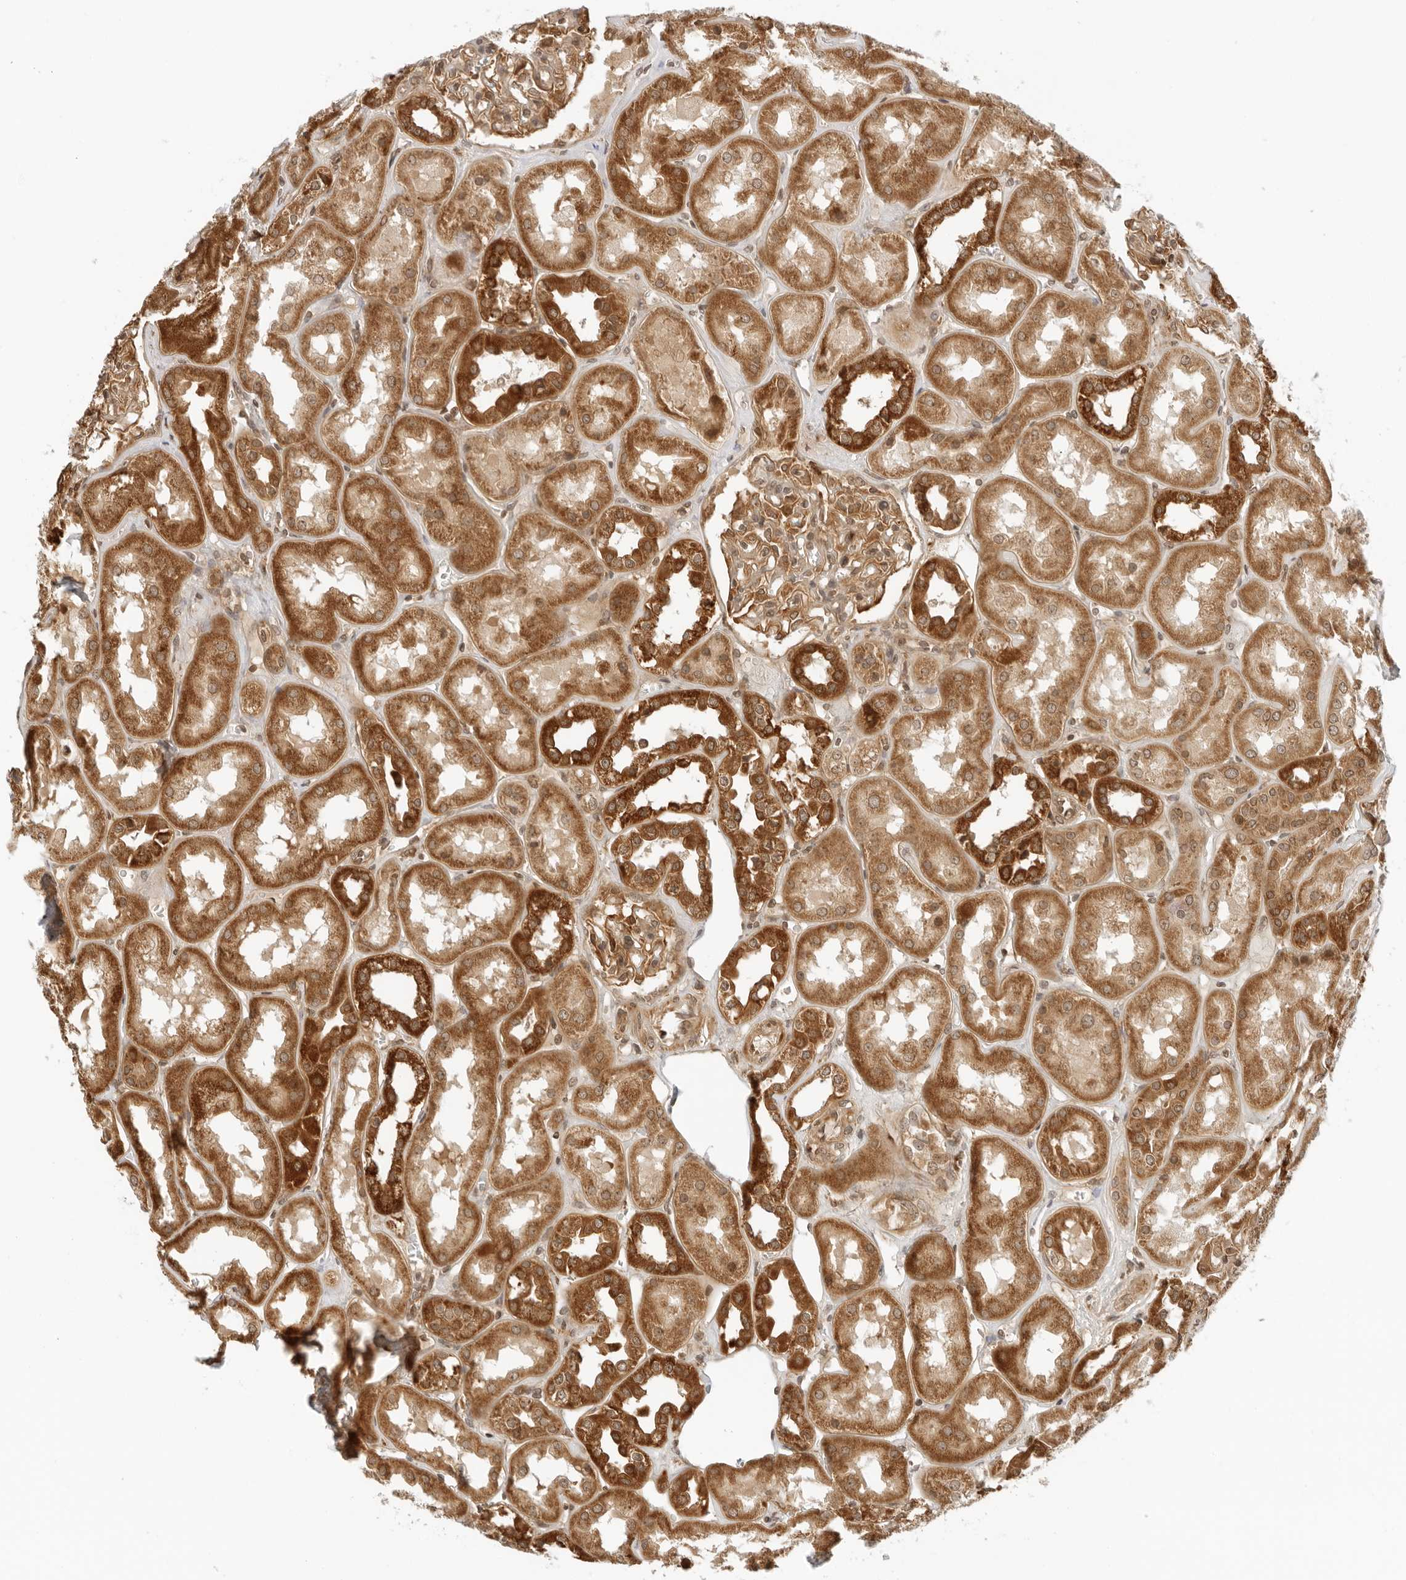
{"staining": {"intensity": "moderate", "quantity": ">75%", "location": "cytoplasmic/membranous"}, "tissue": "kidney", "cell_type": "Cells in glomeruli", "image_type": "normal", "snomed": [{"axis": "morphology", "description": "Normal tissue, NOS"}, {"axis": "topography", "description": "Kidney"}], "caption": "Brown immunohistochemical staining in unremarkable kidney reveals moderate cytoplasmic/membranous expression in about >75% of cells in glomeruli.", "gene": "RC3H1", "patient": {"sex": "male", "age": 70}}